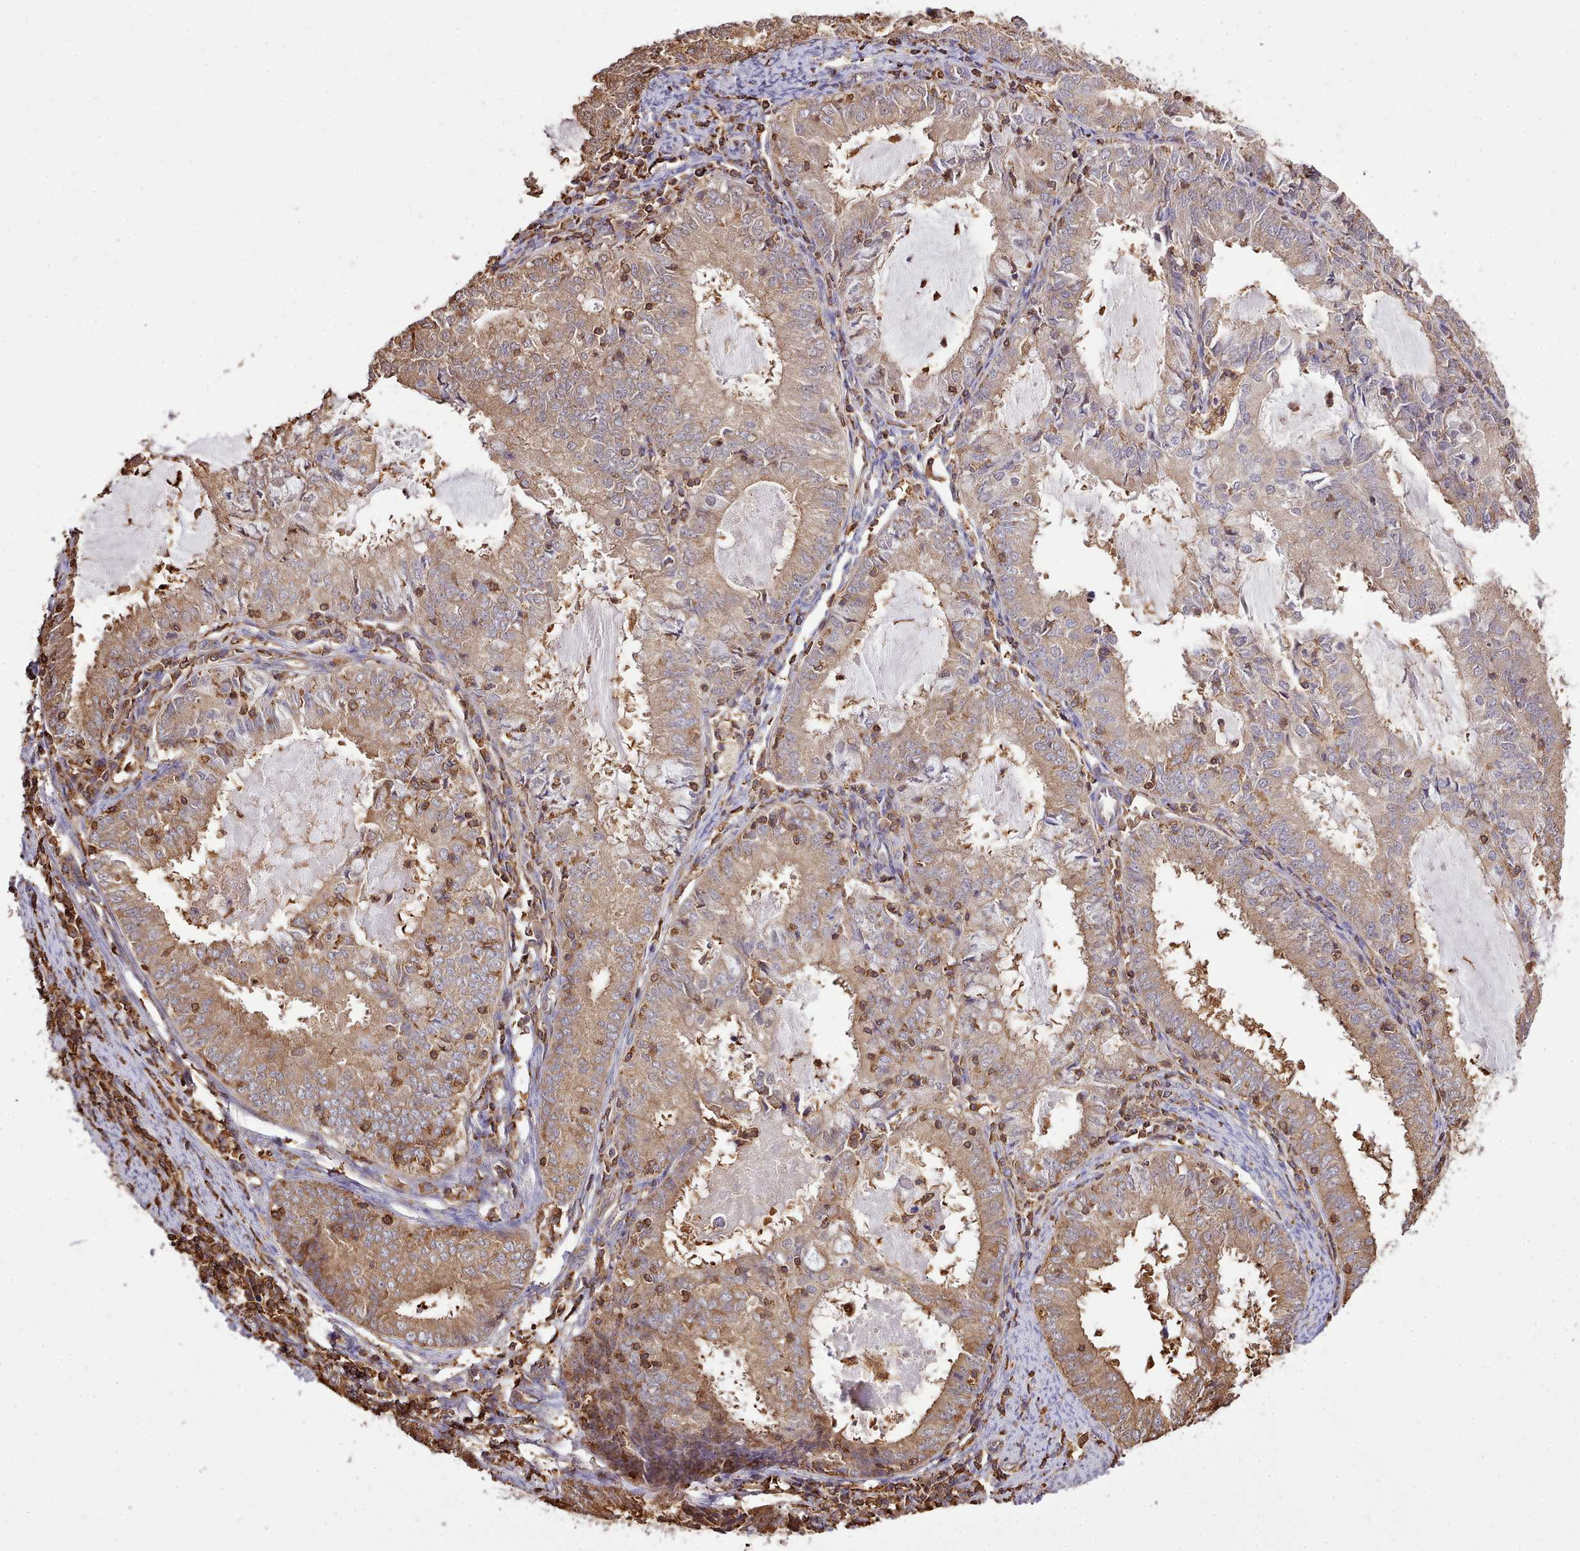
{"staining": {"intensity": "moderate", "quantity": "25%-75%", "location": "cytoplasmic/membranous"}, "tissue": "endometrial cancer", "cell_type": "Tumor cells", "image_type": "cancer", "snomed": [{"axis": "morphology", "description": "Adenocarcinoma, NOS"}, {"axis": "topography", "description": "Endometrium"}], "caption": "Tumor cells display medium levels of moderate cytoplasmic/membranous expression in approximately 25%-75% of cells in endometrial adenocarcinoma.", "gene": "CAPZA1", "patient": {"sex": "female", "age": 57}}